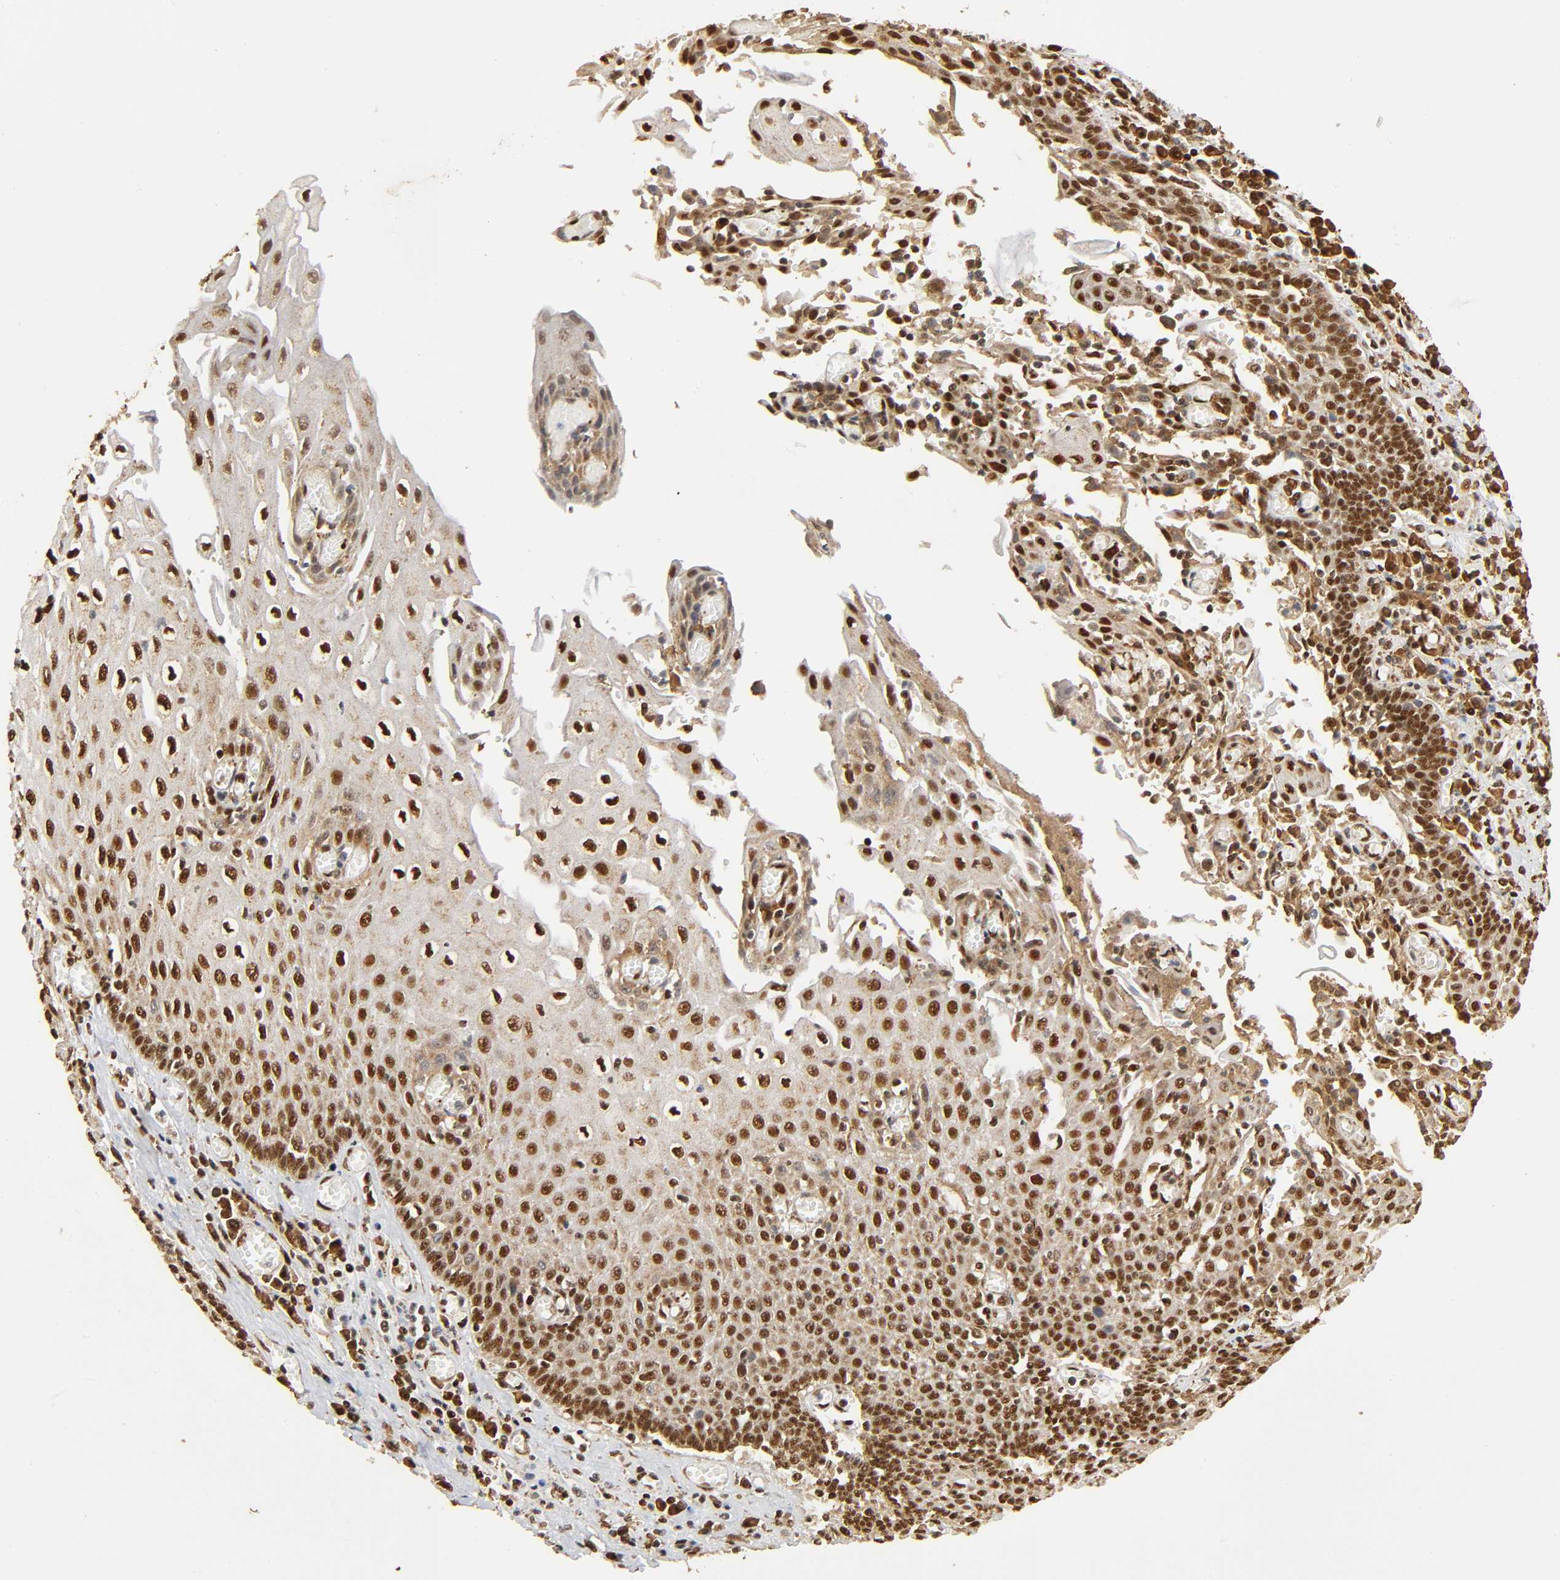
{"staining": {"intensity": "strong", "quantity": ">75%", "location": "cytoplasmic/membranous,nuclear"}, "tissue": "esophagus", "cell_type": "Squamous epithelial cells", "image_type": "normal", "snomed": [{"axis": "morphology", "description": "Normal tissue, NOS"}, {"axis": "morphology", "description": "Squamous cell carcinoma, NOS"}, {"axis": "topography", "description": "Esophagus"}], "caption": "Immunohistochemistry (IHC) (DAB (3,3'-diaminobenzidine)) staining of unremarkable esophagus displays strong cytoplasmic/membranous,nuclear protein staining in approximately >75% of squamous epithelial cells.", "gene": "RNF122", "patient": {"sex": "male", "age": 65}}